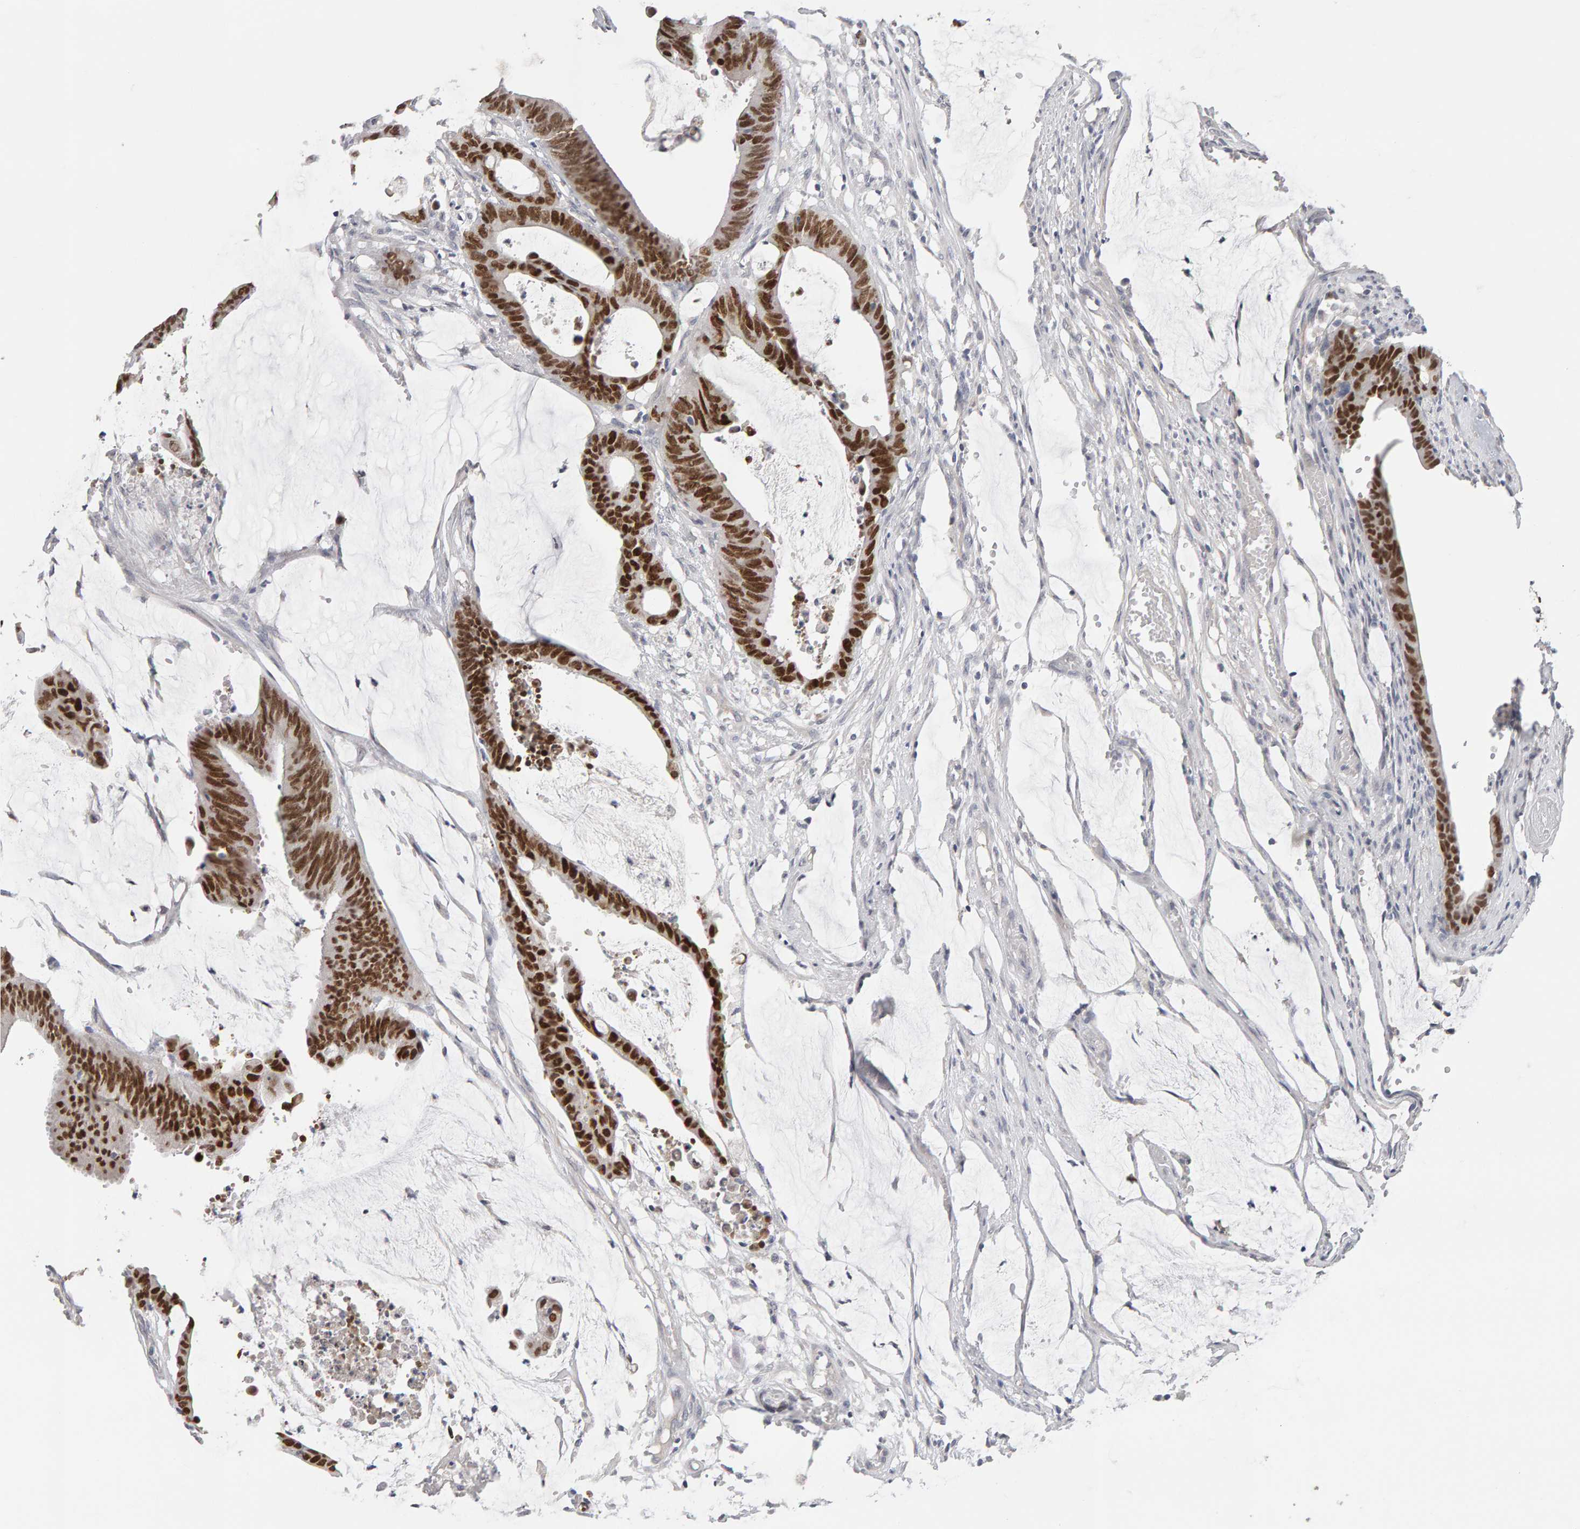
{"staining": {"intensity": "strong", "quantity": ">75%", "location": "nuclear"}, "tissue": "colorectal cancer", "cell_type": "Tumor cells", "image_type": "cancer", "snomed": [{"axis": "morphology", "description": "Adenocarcinoma, NOS"}, {"axis": "topography", "description": "Rectum"}], "caption": "Immunohistochemistry (IHC) micrograph of neoplastic tissue: human colorectal adenocarcinoma stained using immunohistochemistry reveals high levels of strong protein expression localized specifically in the nuclear of tumor cells, appearing as a nuclear brown color.", "gene": "HNF4A", "patient": {"sex": "female", "age": 66}}